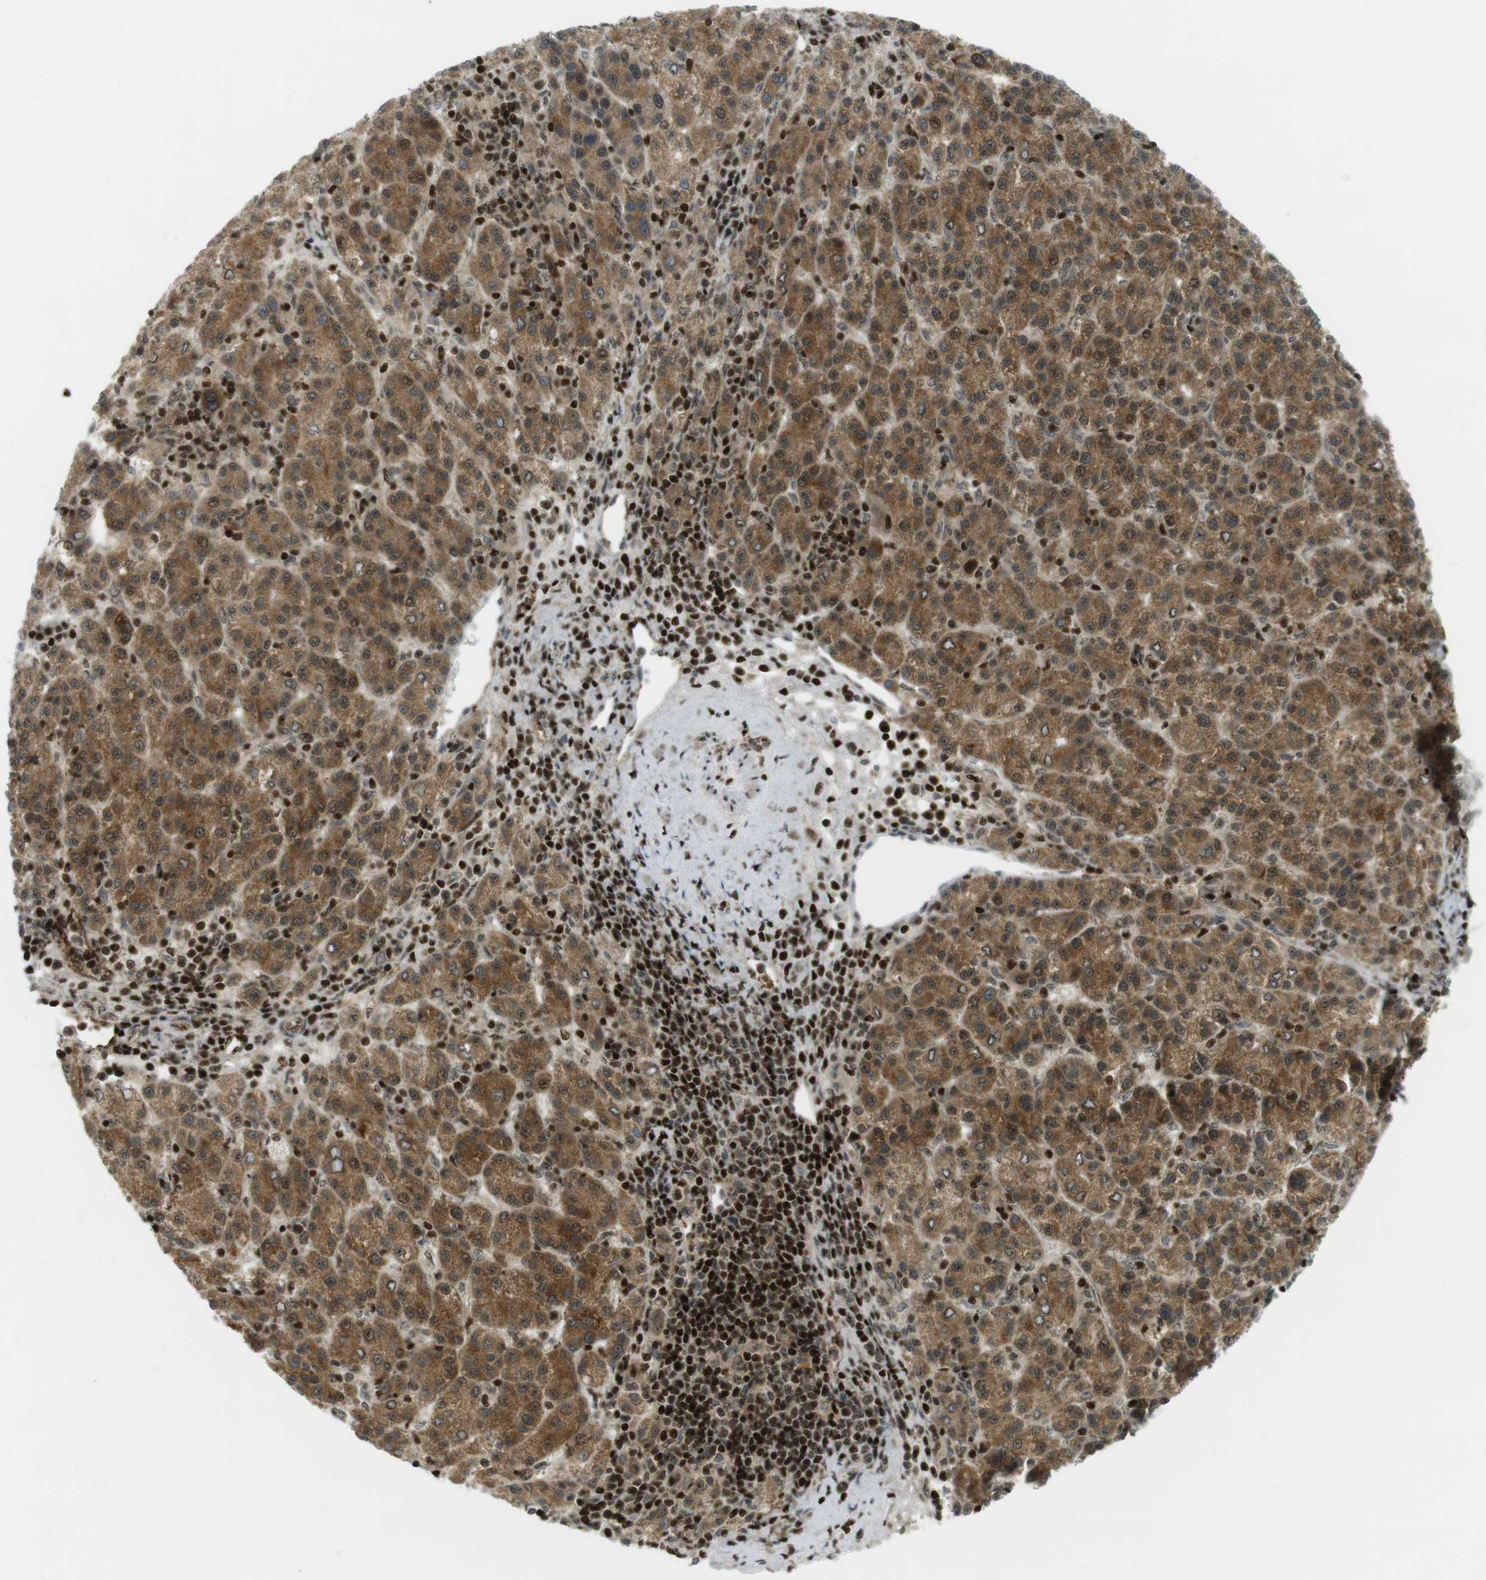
{"staining": {"intensity": "moderate", "quantity": ">75%", "location": "cytoplasmic/membranous,nuclear"}, "tissue": "liver cancer", "cell_type": "Tumor cells", "image_type": "cancer", "snomed": [{"axis": "morphology", "description": "Carcinoma, Hepatocellular, NOS"}, {"axis": "topography", "description": "Liver"}], "caption": "The immunohistochemical stain highlights moderate cytoplasmic/membranous and nuclear expression in tumor cells of hepatocellular carcinoma (liver) tissue.", "gene": "PPP1R13B", "patient": {"sex": "female", "age": 58}}